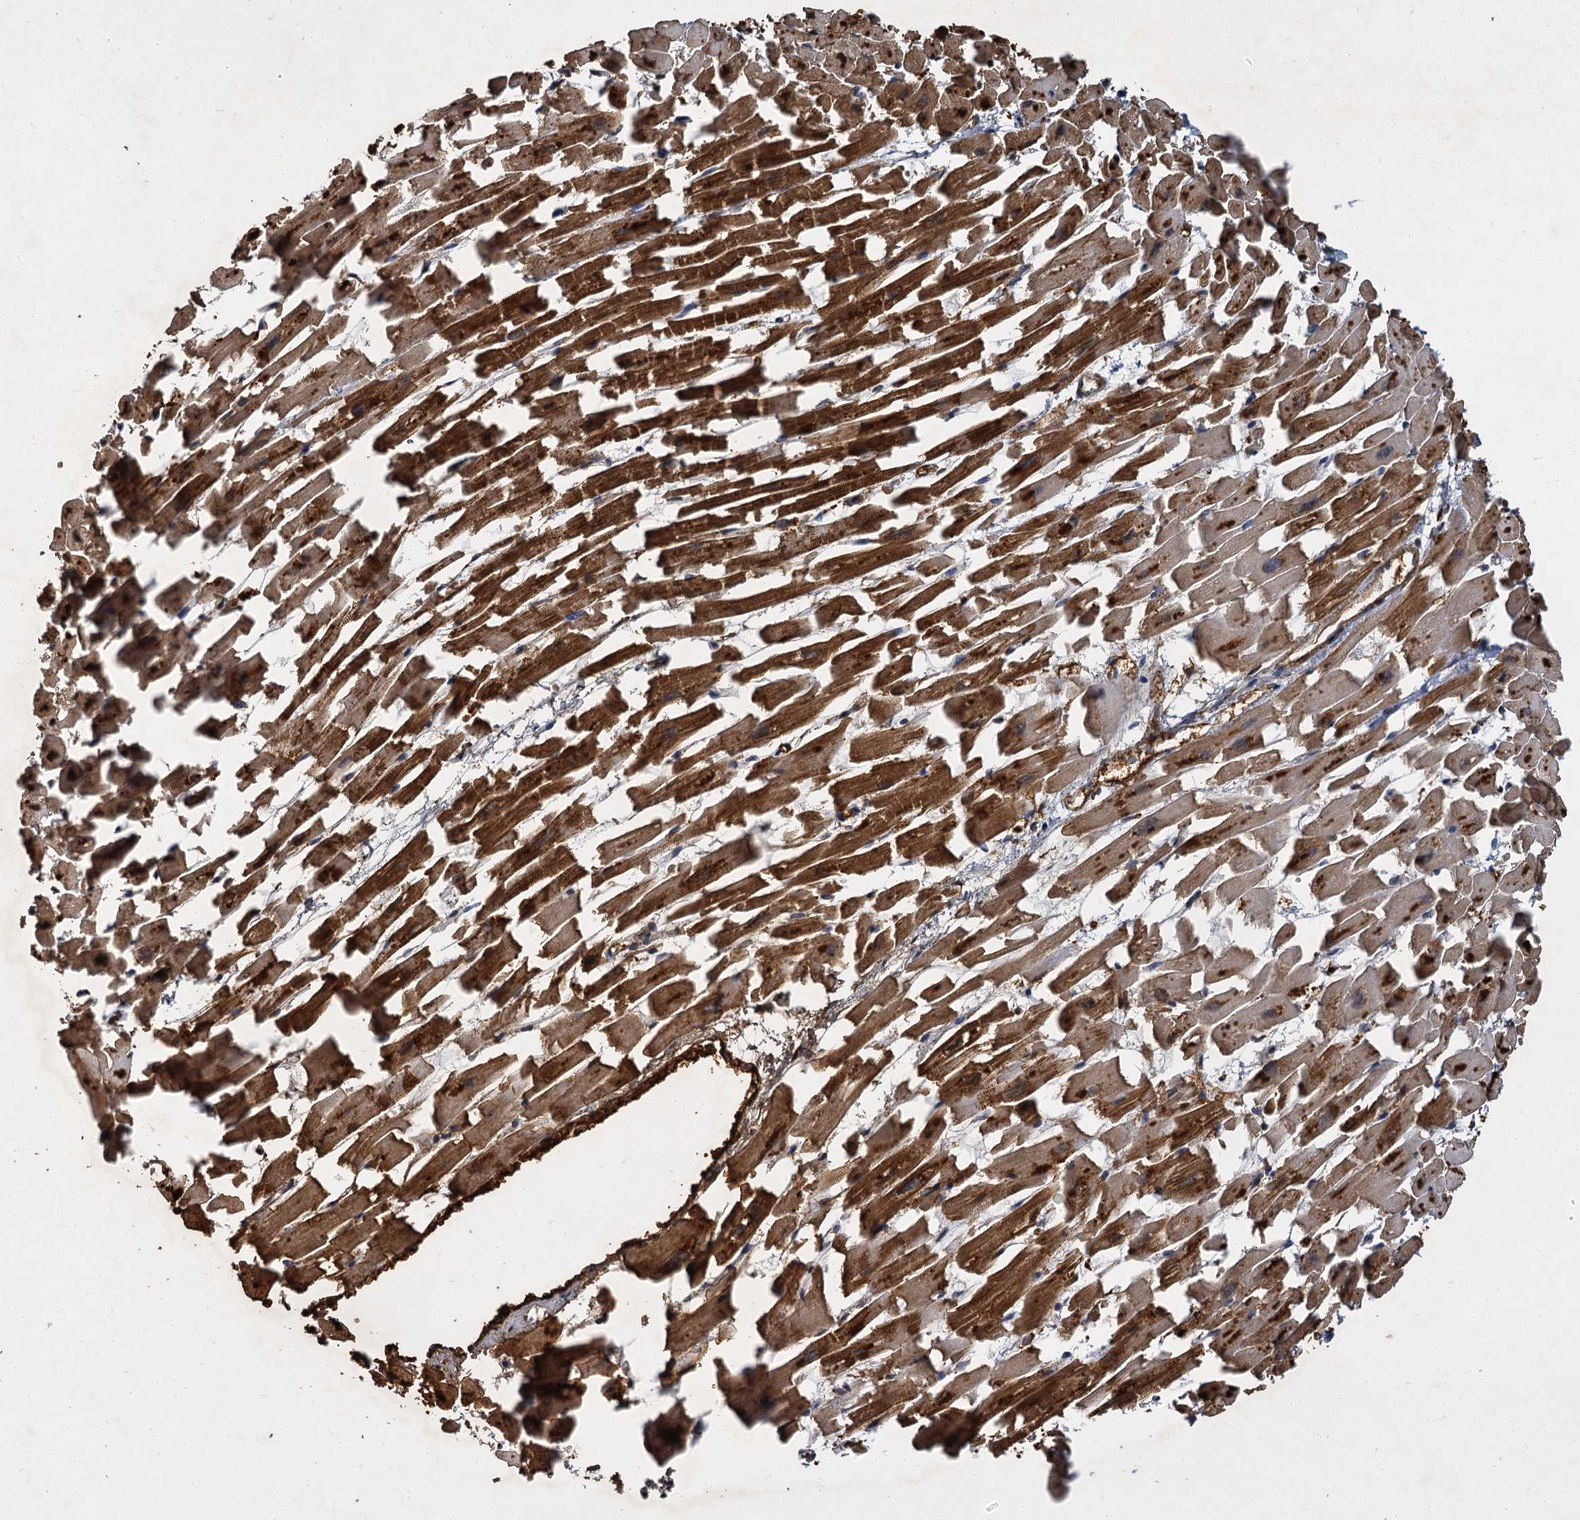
{"staining": {"intensity": "strong", "quantity": ">75%", "location": "cytoplasmic/membranous"}, "tissue": "heart muscle", "cell_type": "Cardiomyocytes", "image_type": "normal", "snomed": [{"axis": "morphology", "description": "Normal tissue, NOS"}, {"axis": "topography", "description": "Heart"}], "caption": "DAB (3,3'-diaminobenzidine) immunohistochemical staining of unremarkable heart muscle displays strong cytoplasmic/membranous protein staining in approximately >75% of cardiomyocytes. (DAB (3,3'-diaminobenzidine) IHC with brightfield microscopy, high magnification).", "gene": "BCS1L", "patient": {"sex": "female", "age": 64}}